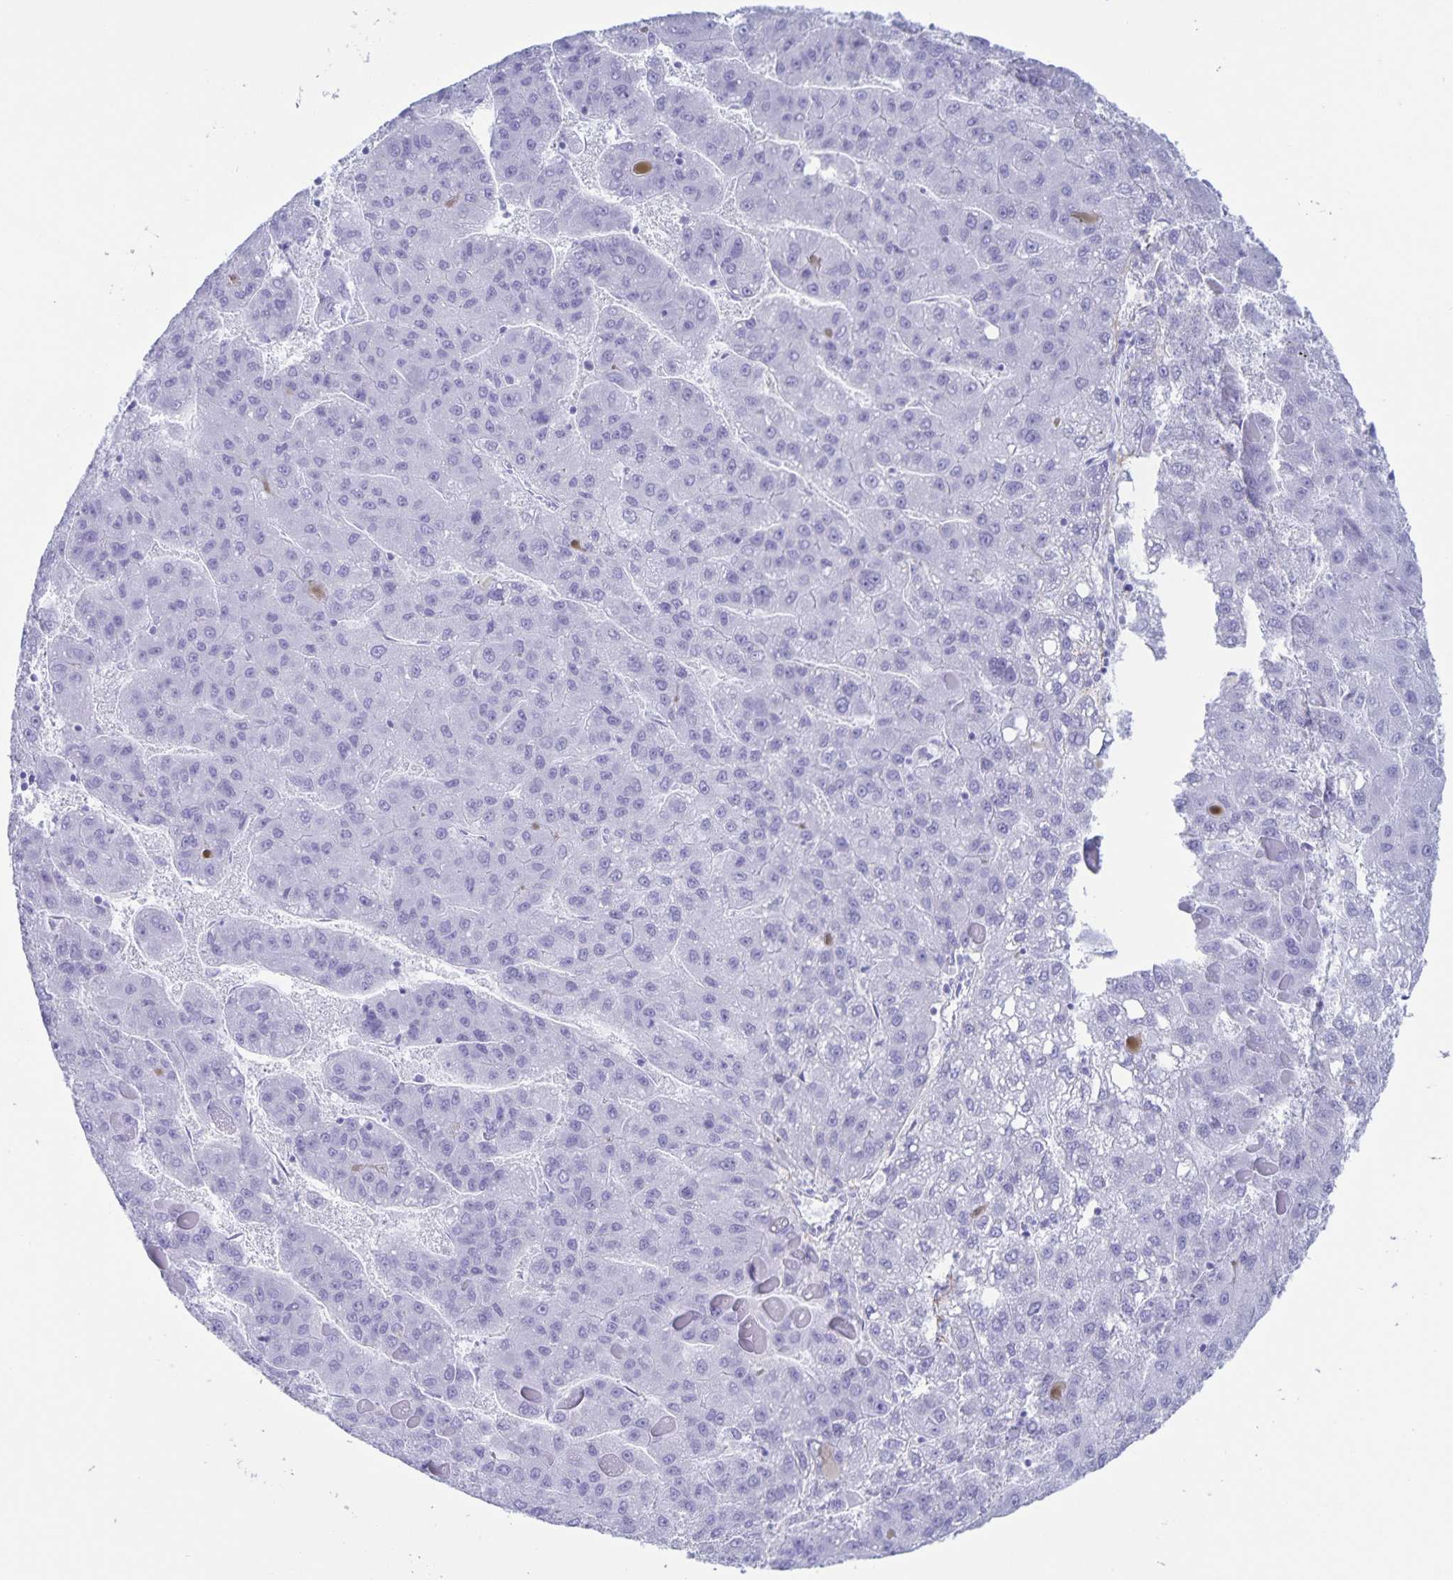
{"staining": {"intensity": "negative", "quantity": "none", "location": "none"}, "tissue": "liver cancer", "cell_type": "Tumor cells", "image_type": "cancer", "snomed": [{"axis": "morphology", "description": "Carcinoma, Hepatocellular, NOS"}, {"axis": "topography", "description": "Liver"}], "caption": "Liver cancer was stained to show a protein in brown. There is no significant staining in tumor cells.", "gene": "AQP4", "patient": {"sex": "female", "age": 82}}